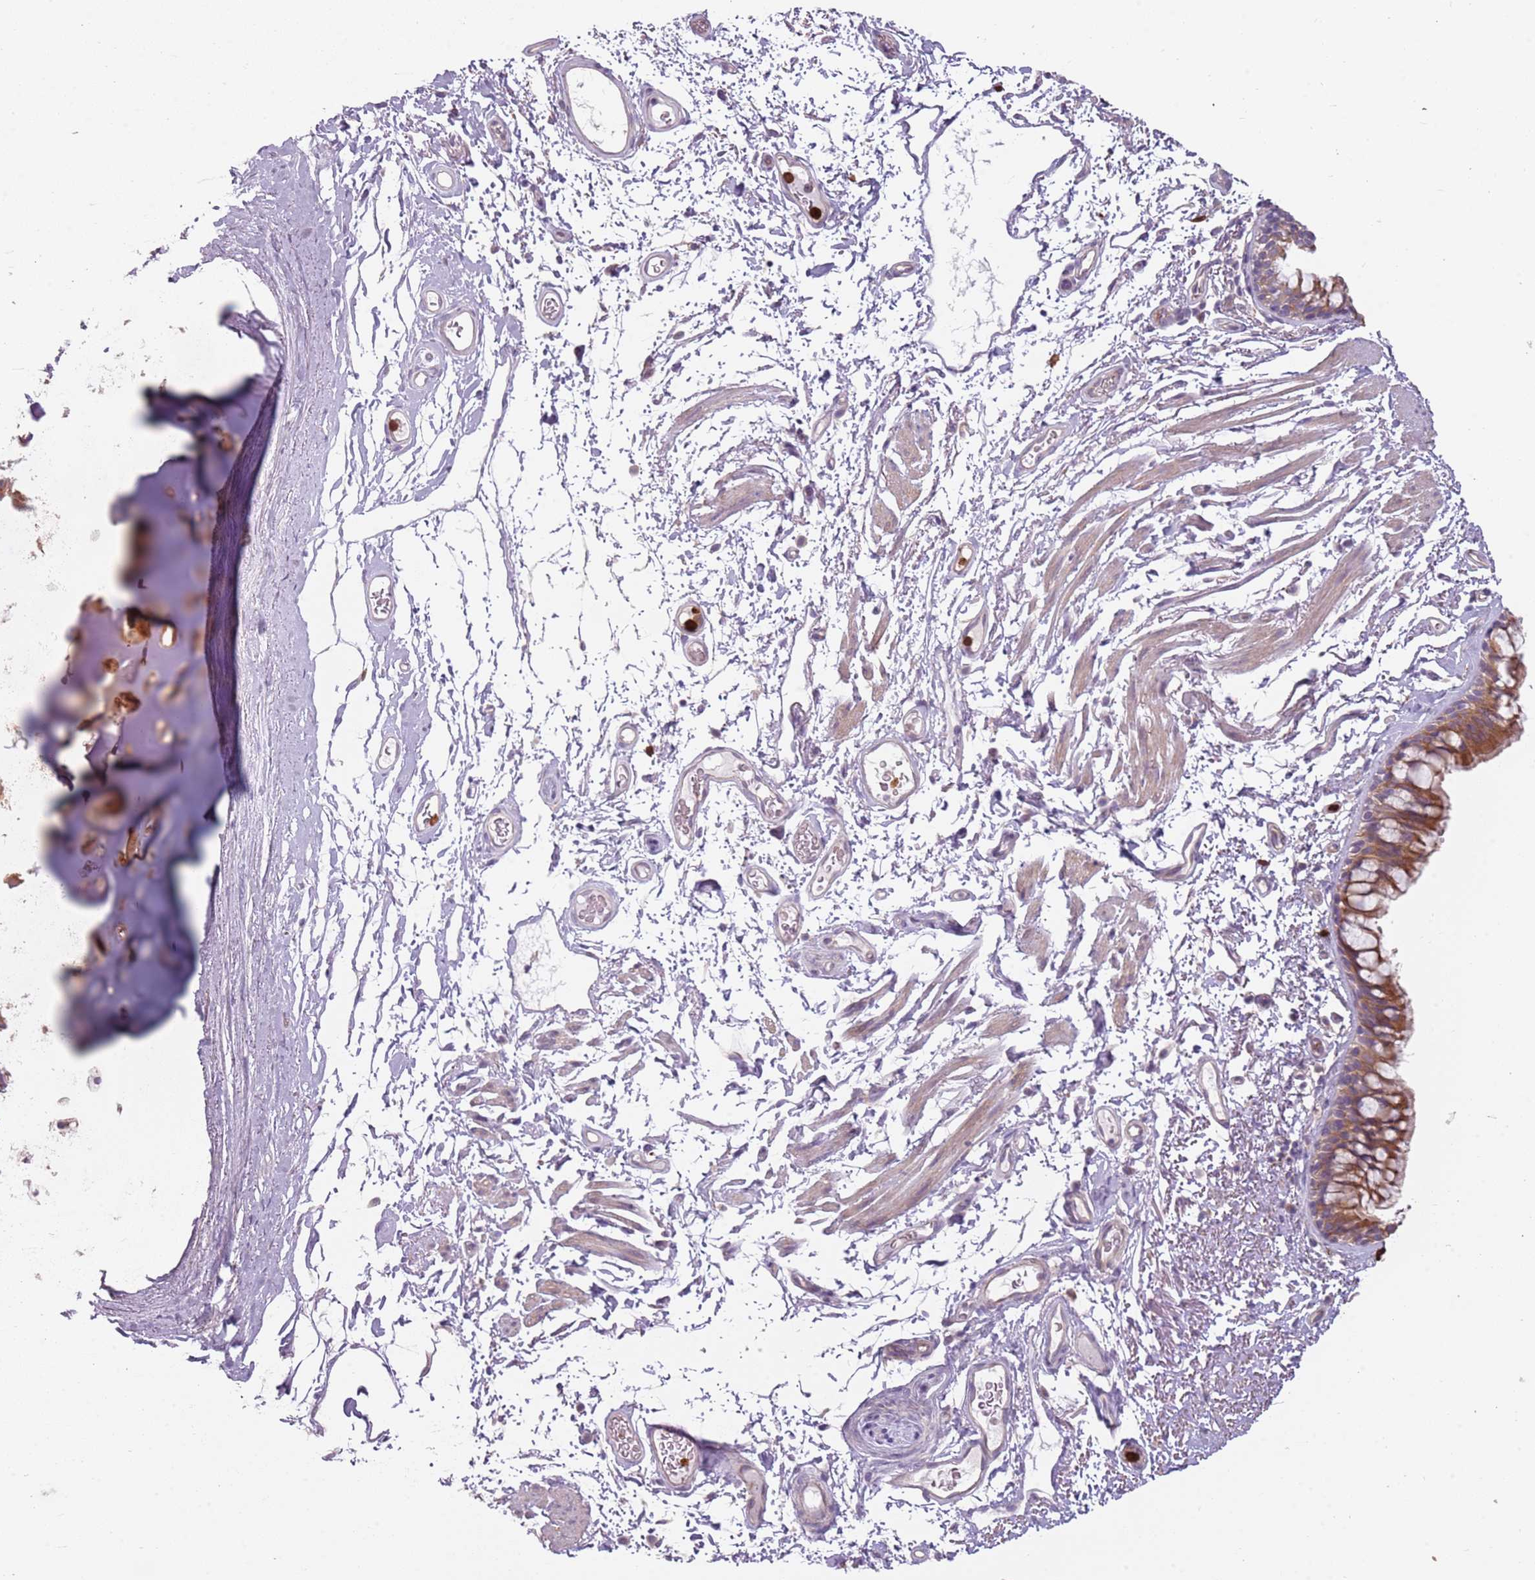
{"staining": {"intensity": "moderate", "quantity": ">75%", "location": "cytoplasmic/membranous"}, "tissue": "bronchus", "cell_type": "Respiratory epithelial cells", "image_type": "normal", "snomed": [{"axis": "morphology", "description": "Normal tissue, NOS"}, {"axis": "topography", "description": "Cartilage tissue"}, {"axis": "topography", "description": "Bronchus"}], "caption": "A medium amount of moderate cytoplasmic/membranous expression is seen in about >75% of respiratory epithelial cells in normal bronchus. The staining was performed using DAB (3,3'-diaminobenzidine) to visualize the protein expression in brown, while the nuclei were stained in blue with hematoxylin (Magnification: 20x).", "gene": "SPAG4", "patient": {"sex": "female", "age": 73}}